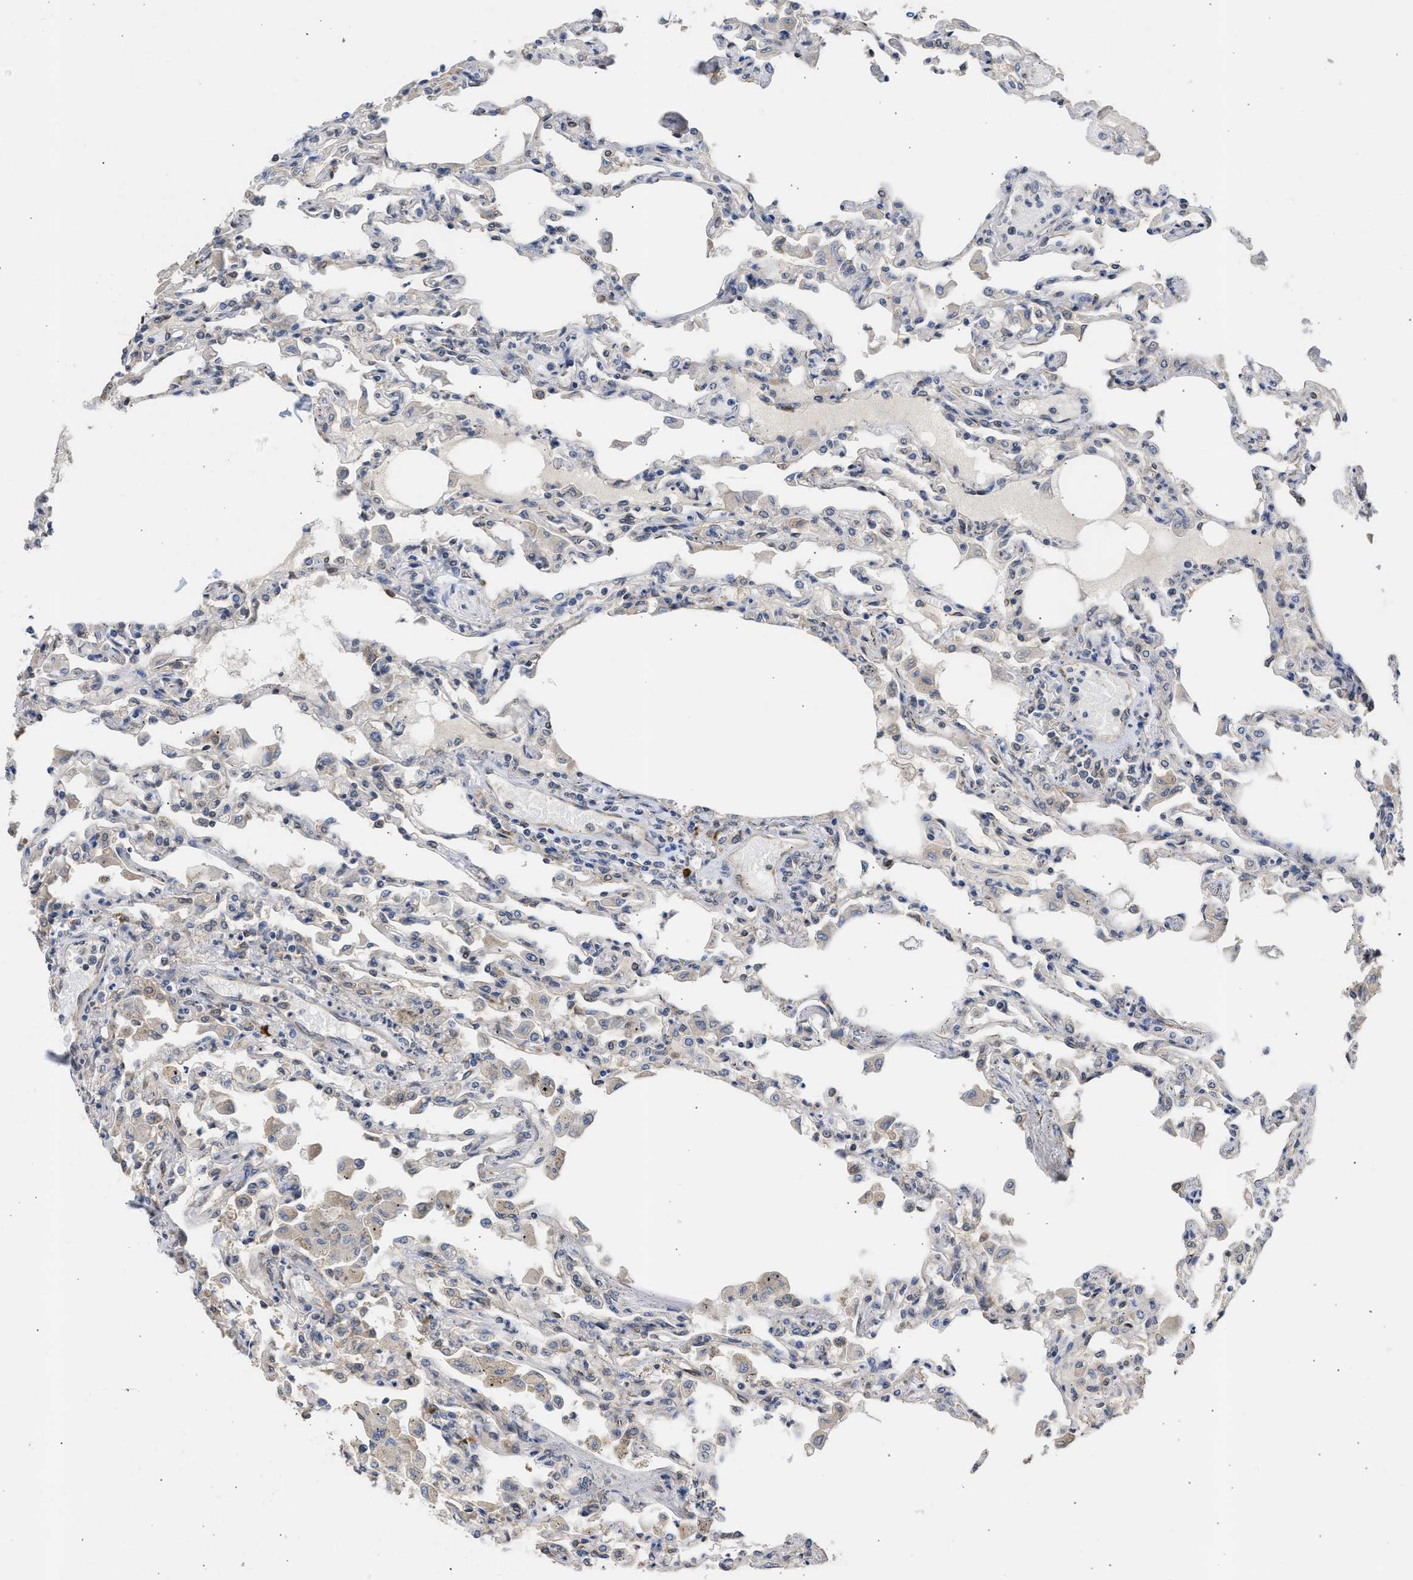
{"staining": {"intensity": "moderate", "quantity": "<25%", "location": "cytoplasmic/membranous"}, "tissue": "lung", "cell_type": "Alveolar cells", "image_type": "normal", "snomed": [{"axis": "morphology", "description": "Normal tissue, NOS"}, {"axis": "topography", "description": "Bronchus"}, {"axis": "topography", "description": "Lung"}], "caption": "Immunohistochemistry (IHC) image of benign lung stained for a protein (brown), which demonstrates low levels of moderate cytoplasmic/membranous positivity in approximately <25% of alveolar cells.", "gene": "DNAJC1", "patient": {"sex": "female", "age": 49}}